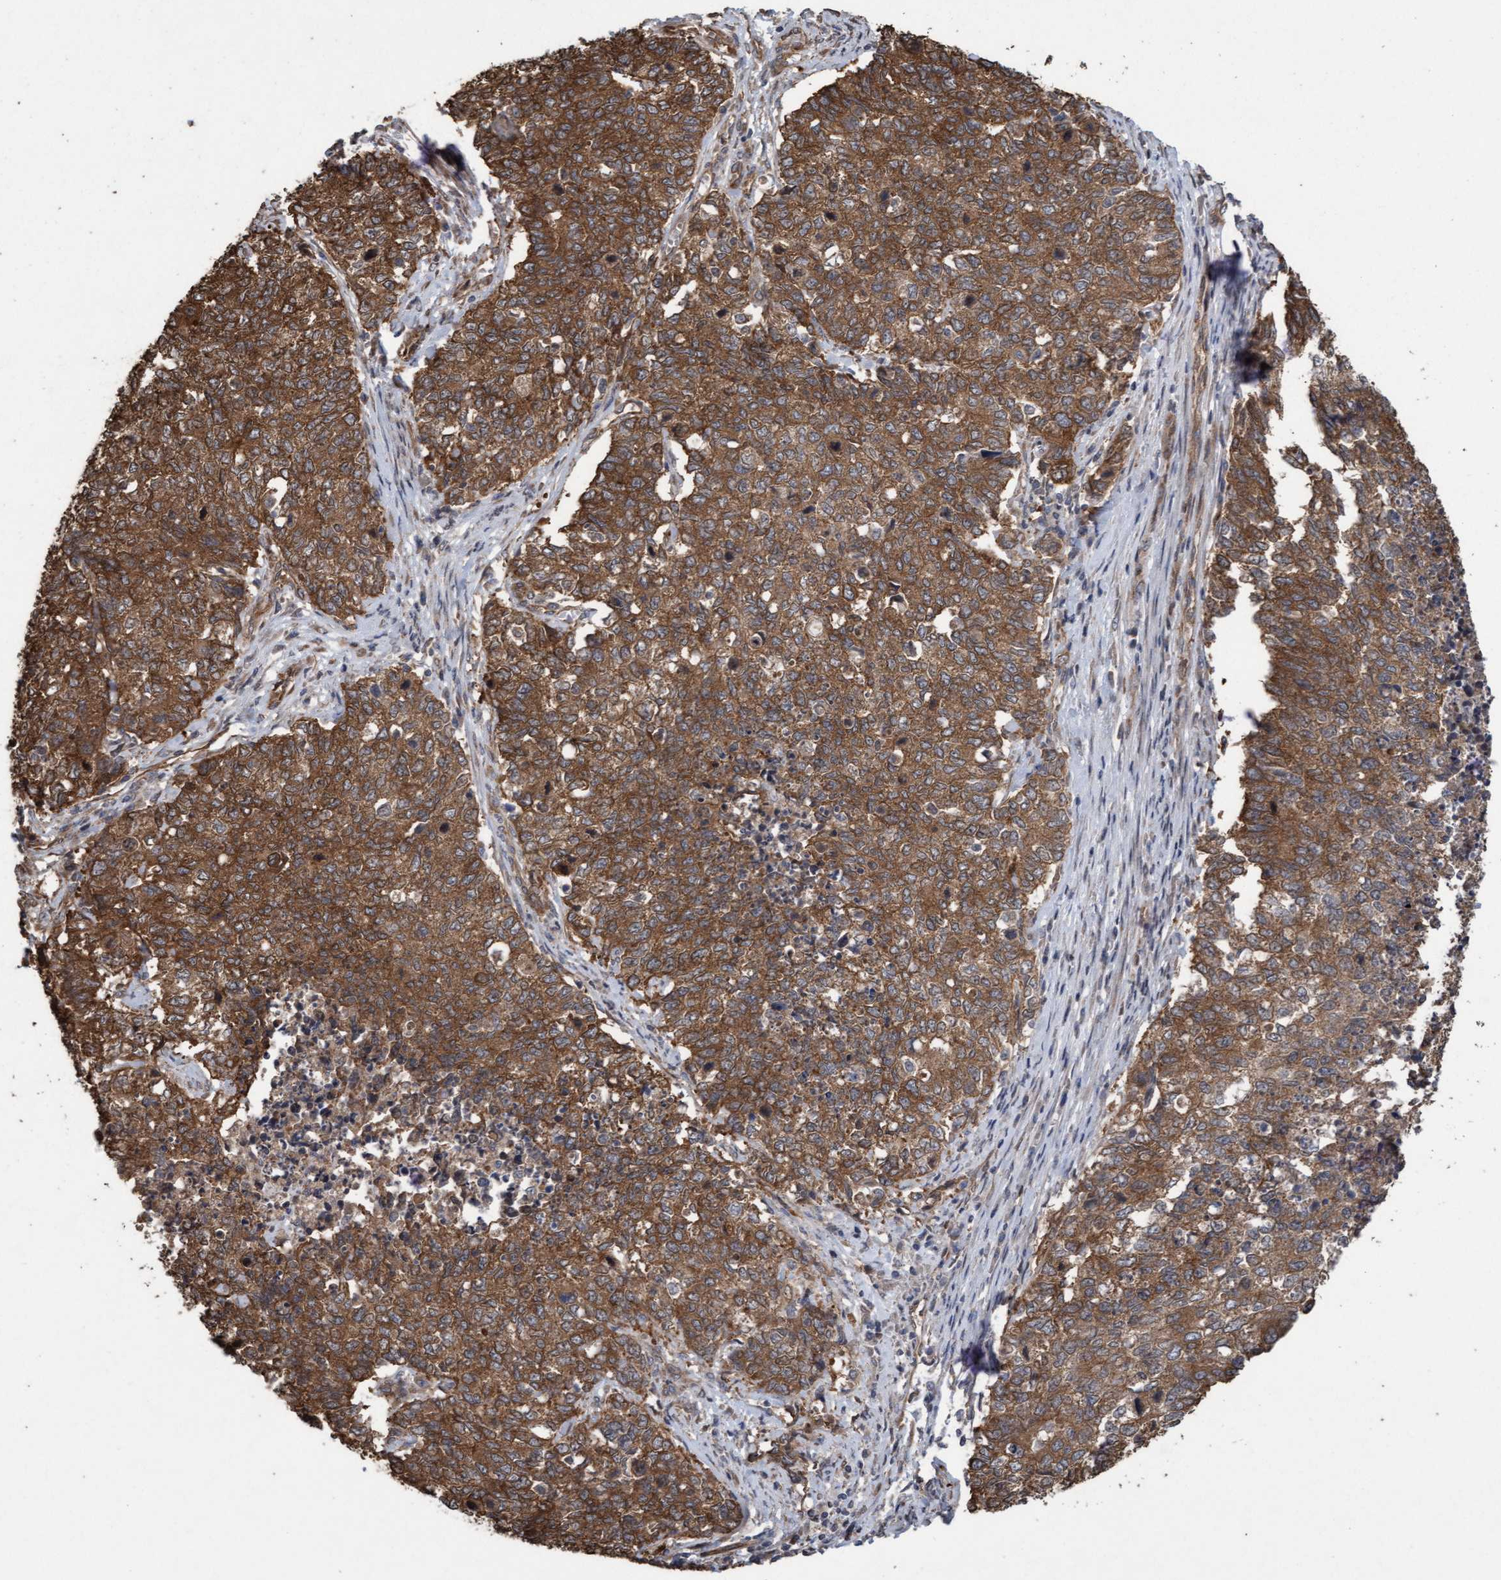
{"staining": {"intensity": "strong", "quantity": ">75%", "location": "cytoplasmic/membranous"}, "tissue": "cervical cancer", "cell_type": "Tumor cells", "image_type": "cancer", "snomed": [{"axis": "morphology", "description": "Squamous cell carcinoma, NOS"}, {"axis": "topography", "description": "Cervix"}], "caption": "Strong cytoplasmic/membranous expression for a protein is present in about >75% of tumor cells of cervical cancer using IHC.", "gene": "CDC42EP4", "patient": {"sex": "female", "age": 63}}